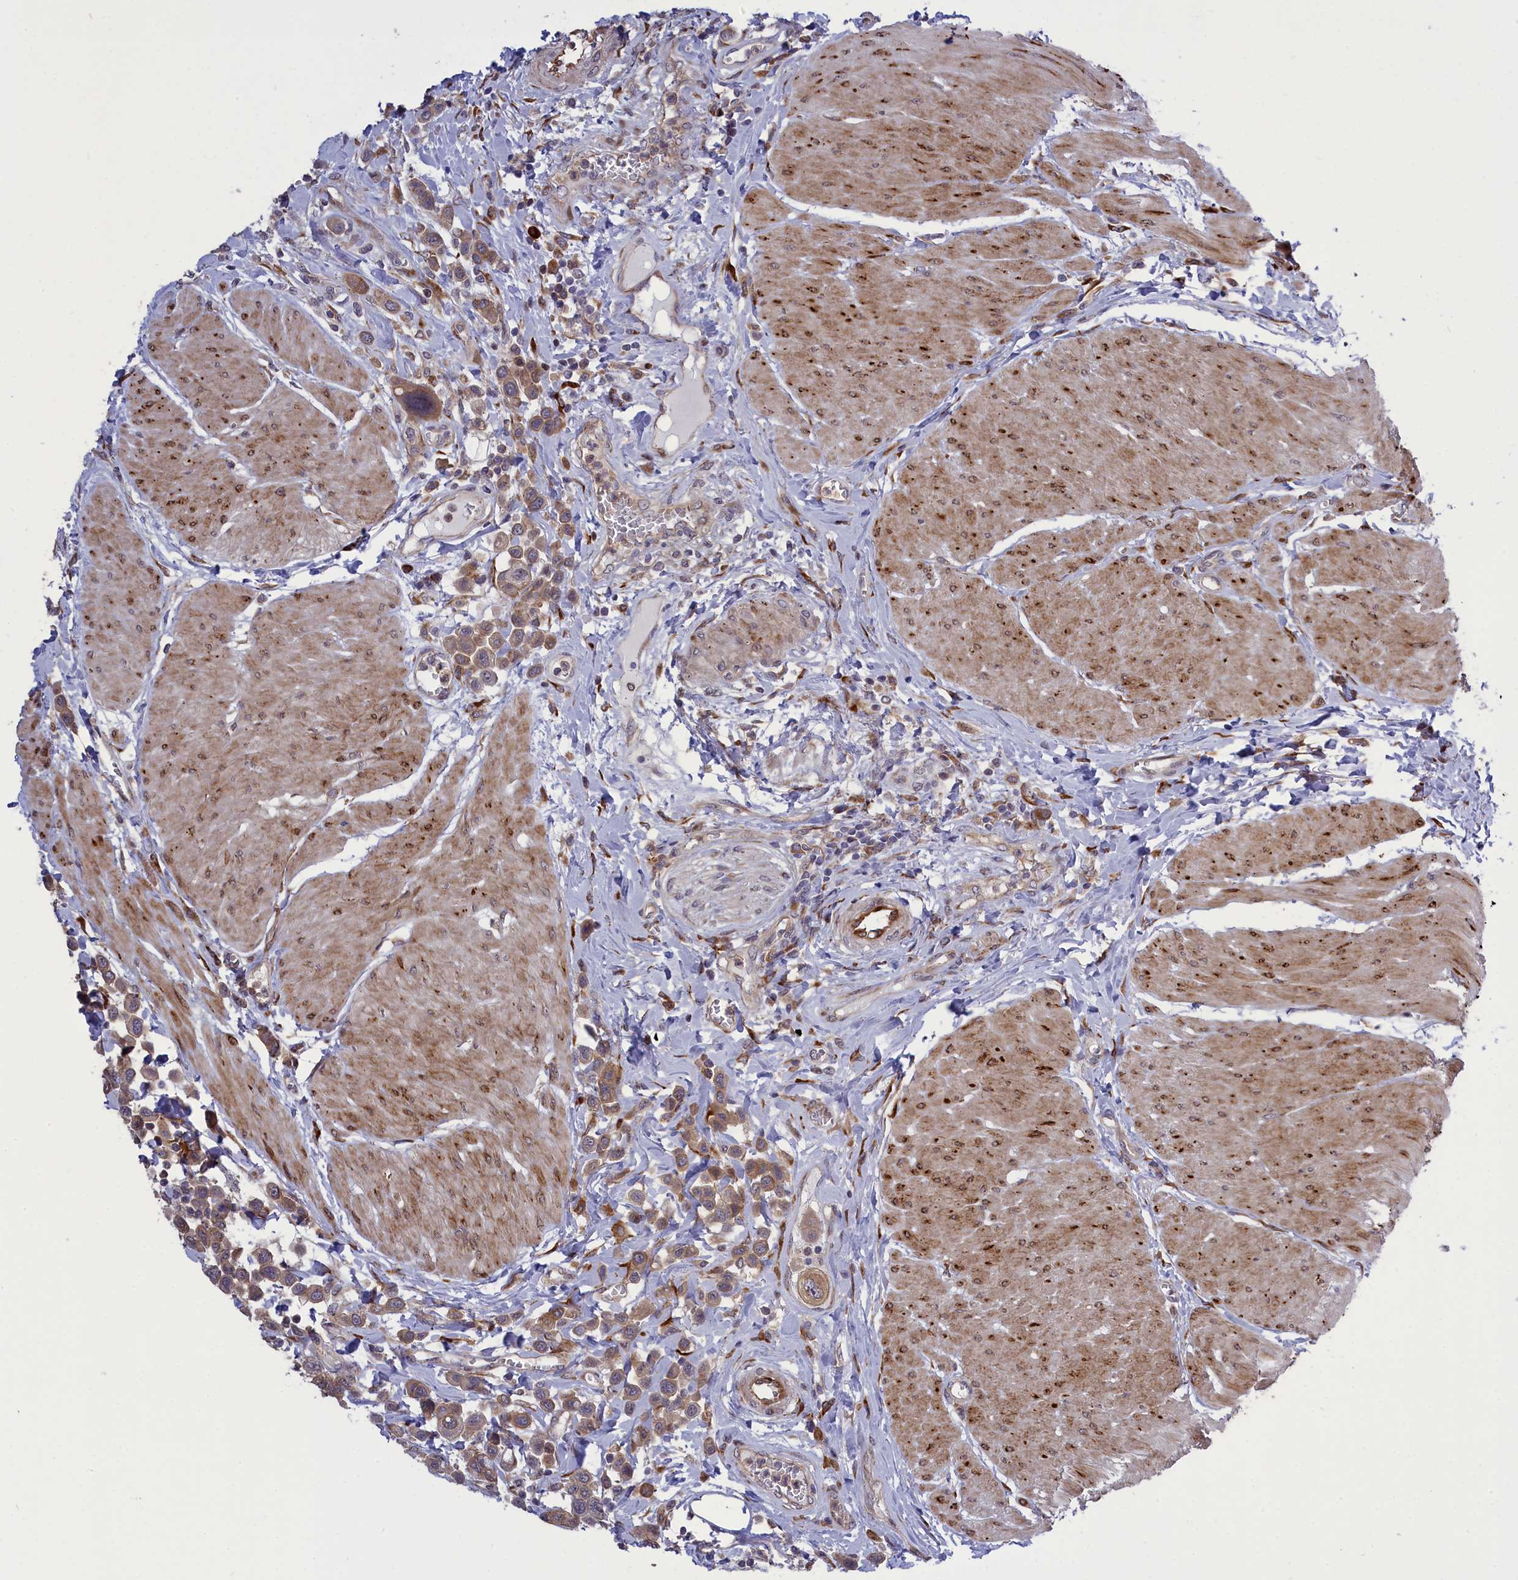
{"staining": {"intensity": "moderate", "quantity": "25%-75%", "location": "cytoplasmic/membranous"}, "tissue": "urothelial cancer", "cell_type": "Tumor cells", "image_type": "cancer", "snomed": [{"axis": "morphology", "description": "Urothelial carcinoma, High grade"}, {"axis": "topography", "description": "Urinary bladder"}], "caption": "Brown immunohistochemical staining in human urothelial carcinoma (high-grade) reveals moderate cytoplasmic/membranous expression in about 25%-75% of tumor cells. (Stains: DAB in brown, nuclei in blue, Microscopy: brightfield microscopy at high magnification).", "gene": "DDX60L", "patient": {"sex": "male", "age": 50}}